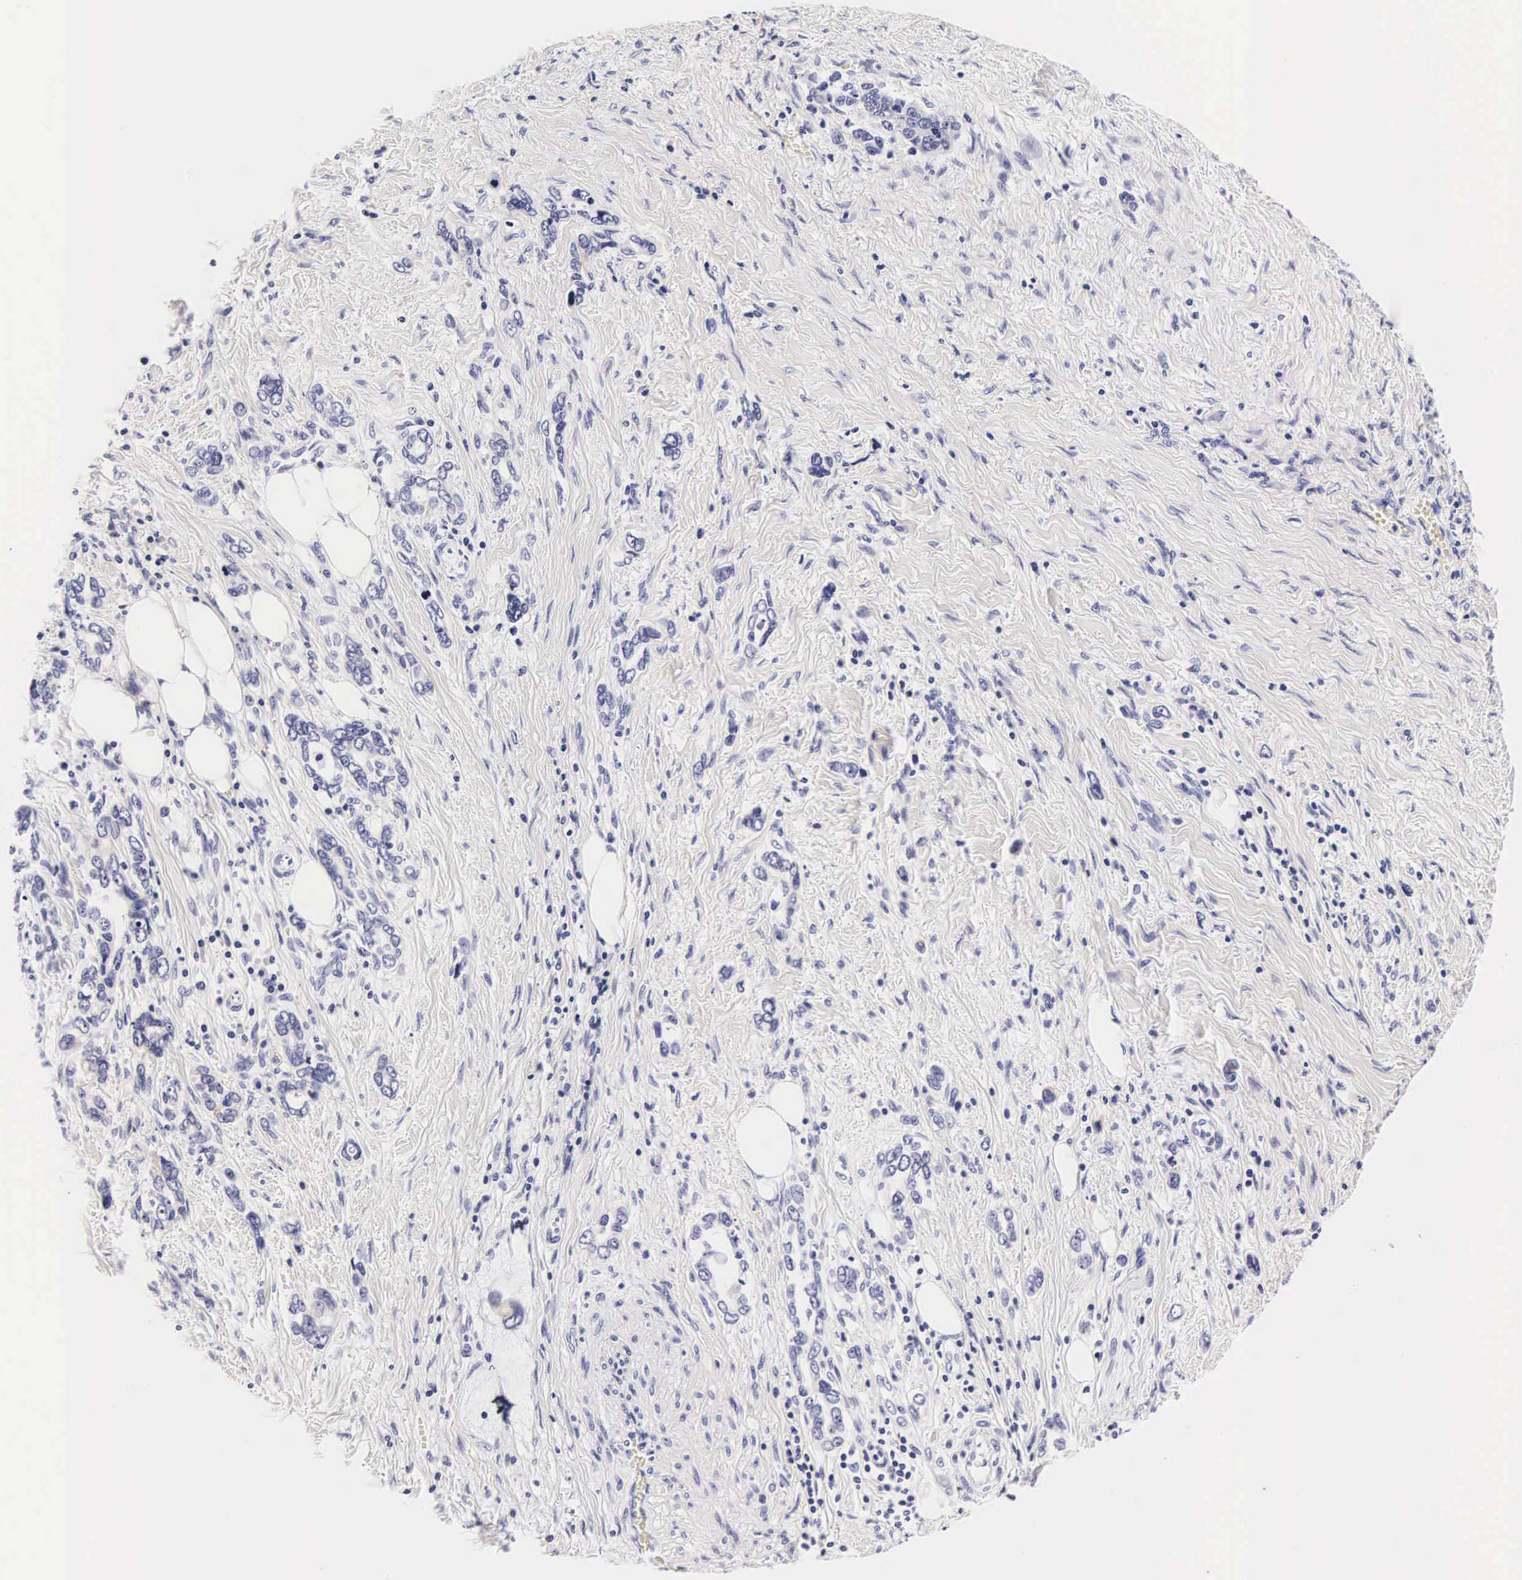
{"staining": {"intensity": "negative", "quantity": "none", "location": "none"}, "tissue": "stomach cancer", "cell_type": "Tumor cells", "image_type": "cancer", "snomed": [{"axis": "morphology", "description": "Adenocarcinoma, NOS"}, {"axis": "topography", "description": "Stomach"}], "caption": "This is an IHC image of stomach cancer (adenocarcinoma). There is no staining in tumor cells.", "gene": "UPRT", "patient": {"sex": "male", "age": 78}}